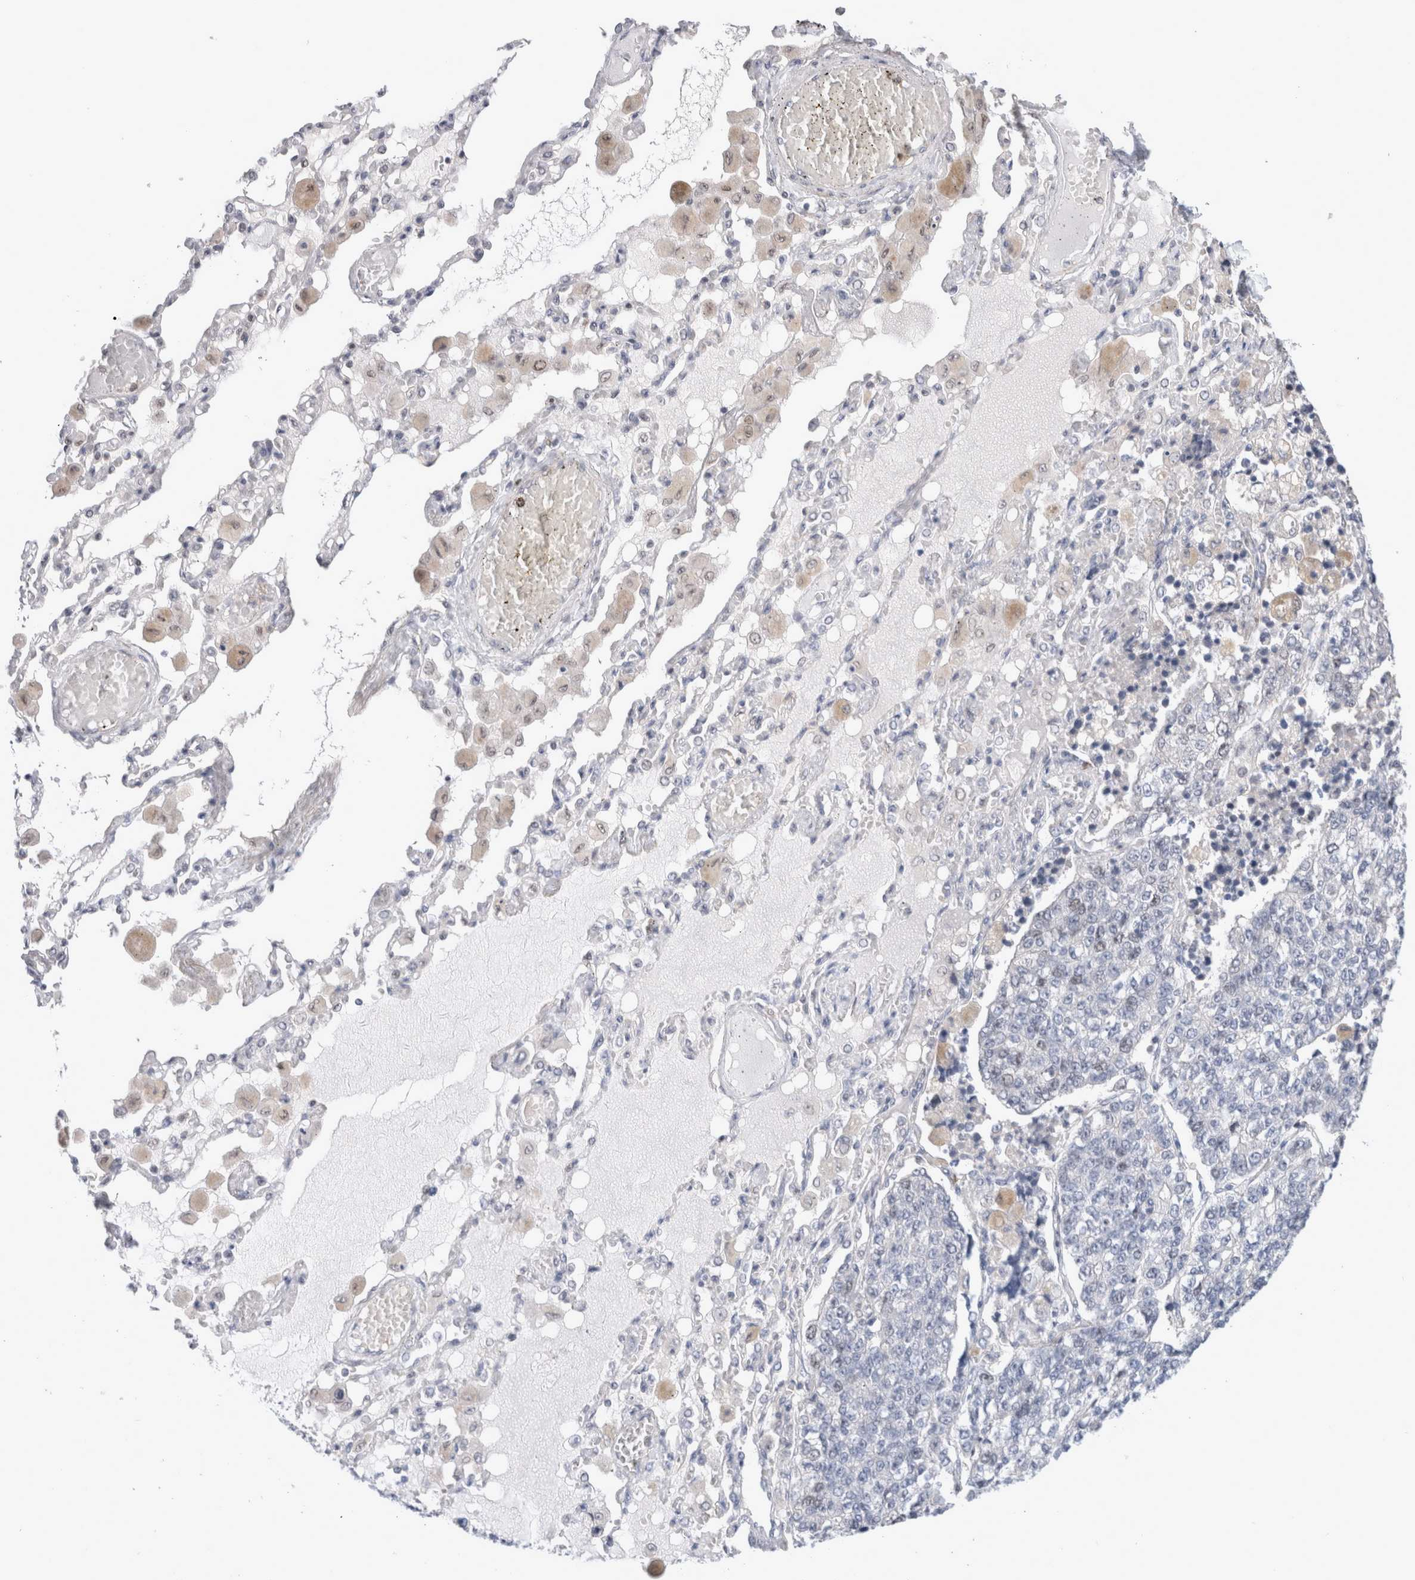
{"staining": {"intensity": "negative", "quantity": "none", "location": "none"}, "tissue": "lung cancer", "cell_type": "Tumor cells", "image_type": "cancer", "snomed": [{"axis": "morphology", "description": "Adenocarcinoma, NOS"}, {"axis": "topography", "description": "Lung"}], "caption": "Lung cancer was stained to show a protein in brown. There is no significant expression in tumor cells.", "gene": "KNL1", "patient": {"sex": "male", "age": 49}}